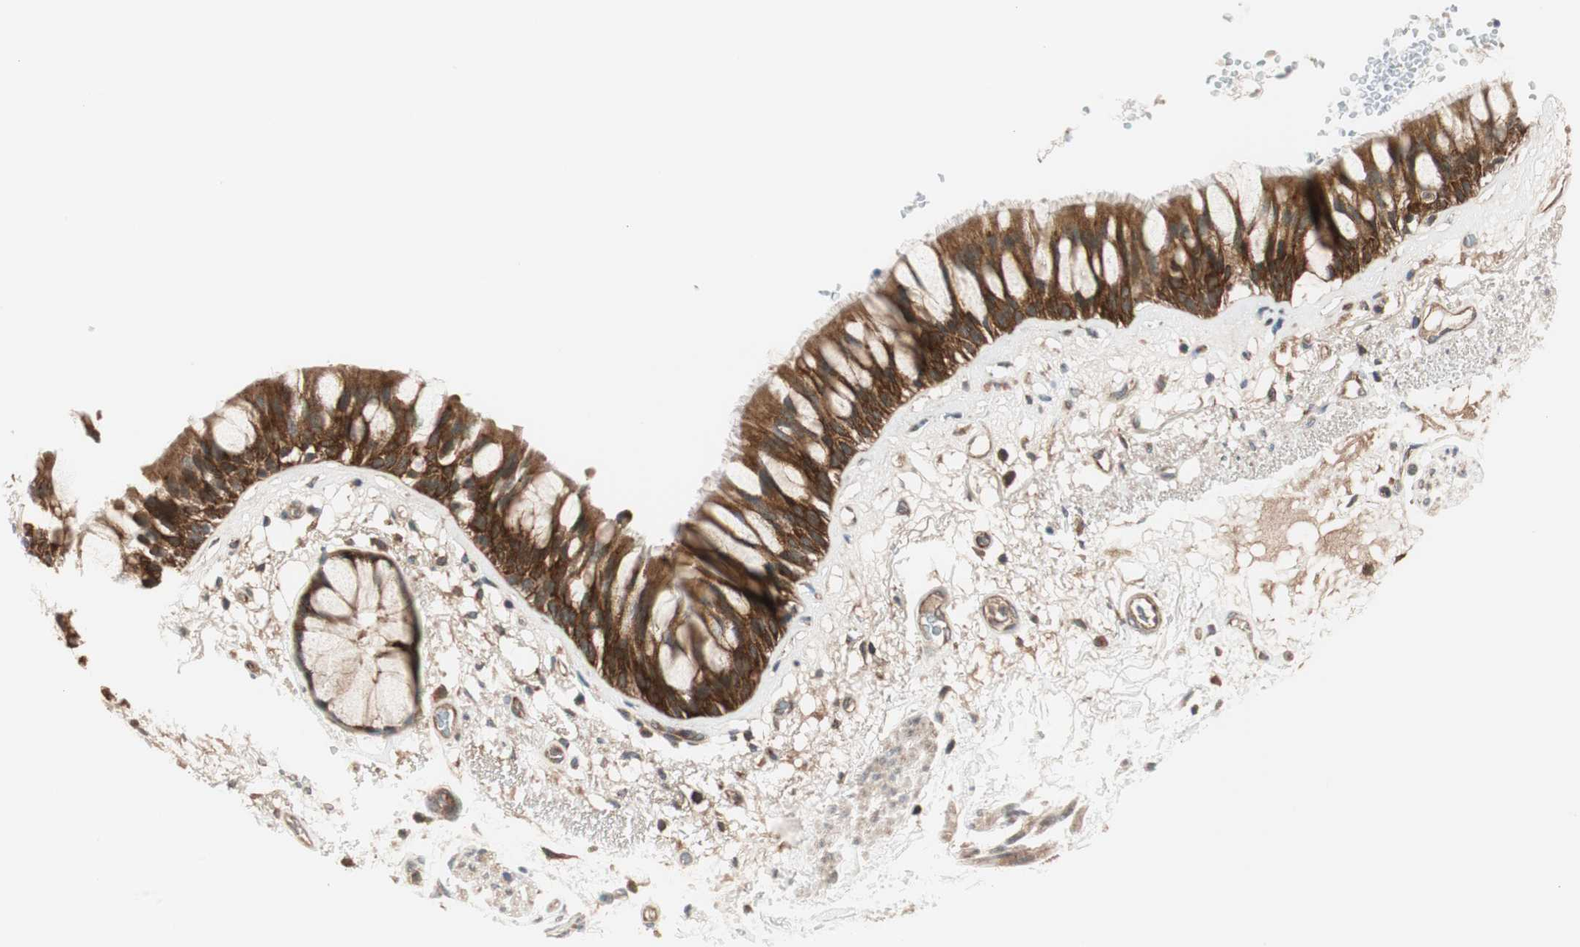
{"staining": {"intensity": "strong", "quantity": ">75%", "location": "cytoplasmic/membranous"}, "tissue": "bronchus", "cell_type": "Respiratory epithelial cells", "image_type": "normal", "snomed": [{"axis": "morphology", "description": "Normal tissue, NOS"}, {"axis": "topography", "description": "Bronchus"}], "caption": "Human bronchus stained with a brown dye displays strong cytoplasmic/membranous positive expression in about >75% of respiratory epithelial cells.", "gene": "ABI1", "patient": {"sex": "male", "age": 66}}